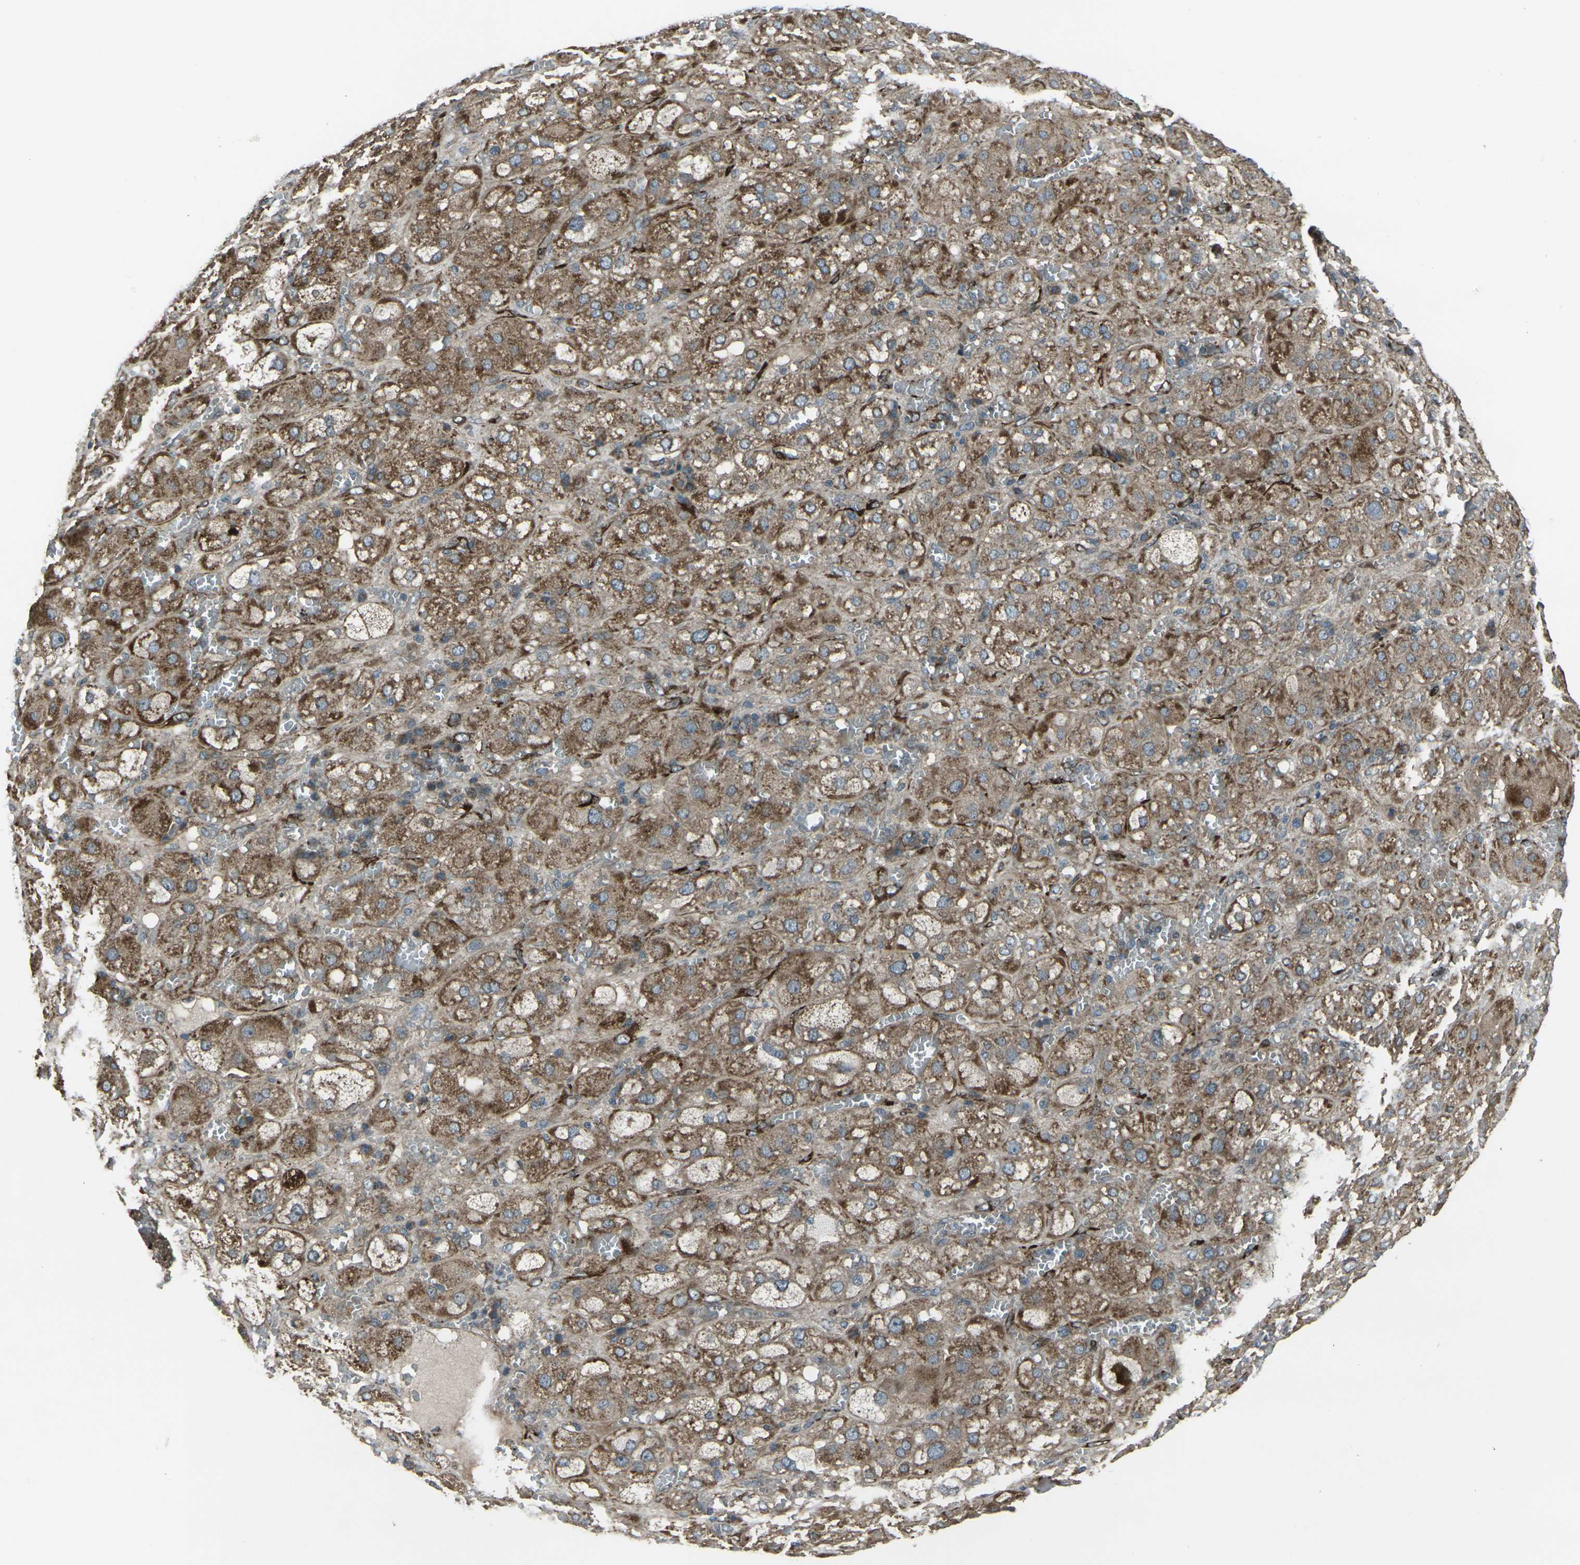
{"staining": {"intensity": "moderate", "quantity": ">75%", "location": "cytoplasmic/membranous"}, "tissue": "adrenal gland", "cell_type": "Glandular cells", "image_type": "normal", "snomed": [{"axis": "morphology", "description": "Normal tissue, NOS"}, {"axis": "topography", "description": "Adrenal gland"}], "caption": "Protein analysis of unremarkable adrenal gland shows moderate cytoplasmic/membranous expression in about >75% of glandular cells. (Brightfield microscopy of DAB IHC at high magnification).", "gene": "LSMEM1", "patient": {"sex": "female", "age": 47}}